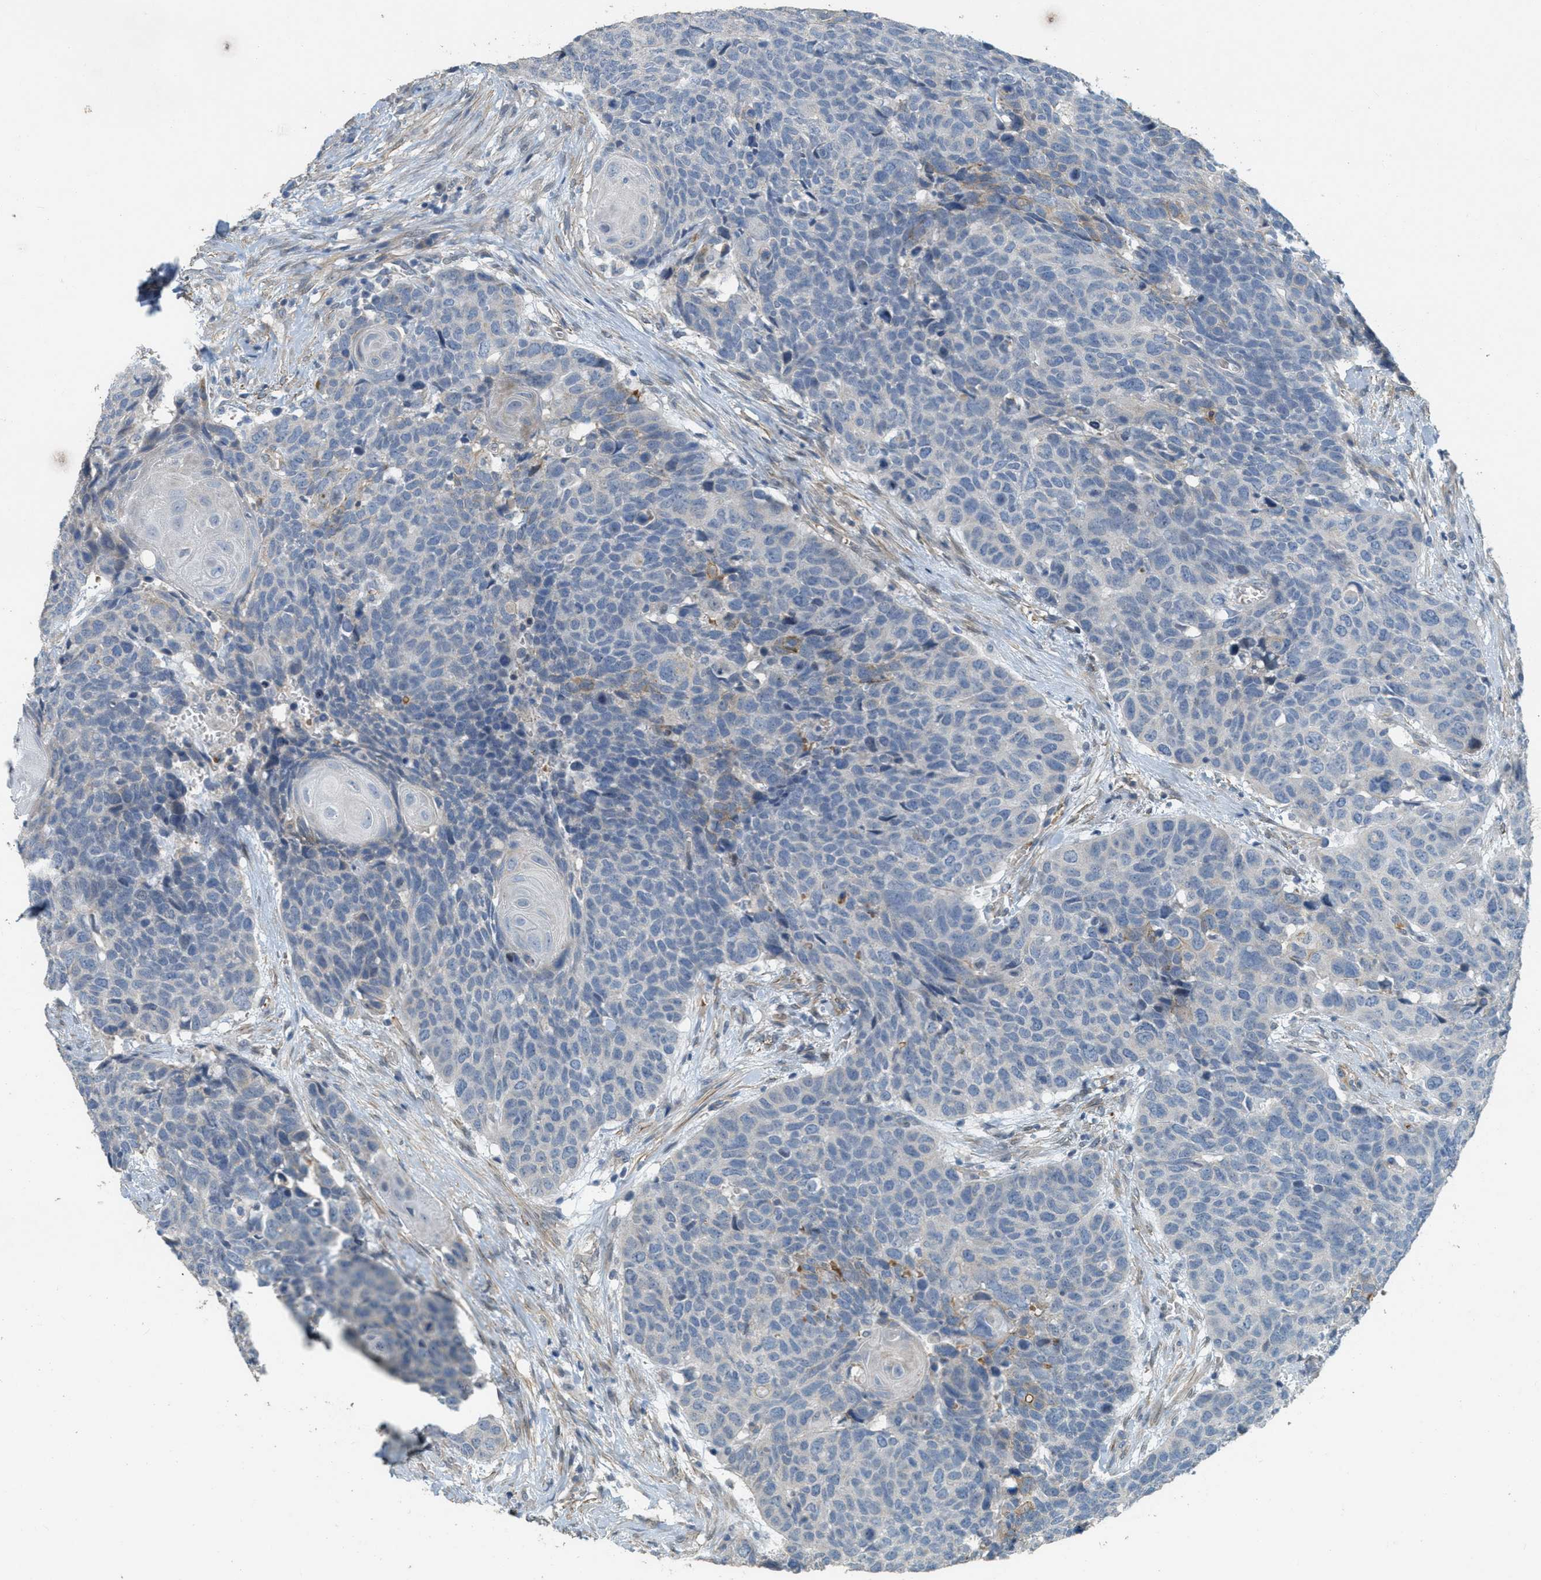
{"staining": {"intensity": "weak", "quantity": "<25%", "location": "cytoplasmic/membranous"}, "tissue": "head and neck cancer", "cell_type": "Tumor cells", "image_type": "cancer", "snomed": [{"axis": "morphology", "description": "Squamous cell carcinoma, NOS"}, {"axis": "topography", "description": "Head-Neck"}], "caption": "A photomicrograph of head and neck cancer stained for a protein reveals no brown staining in tumor cells.", "gene": "MRS2", "patient": {"sex": "male", "age": 66}}